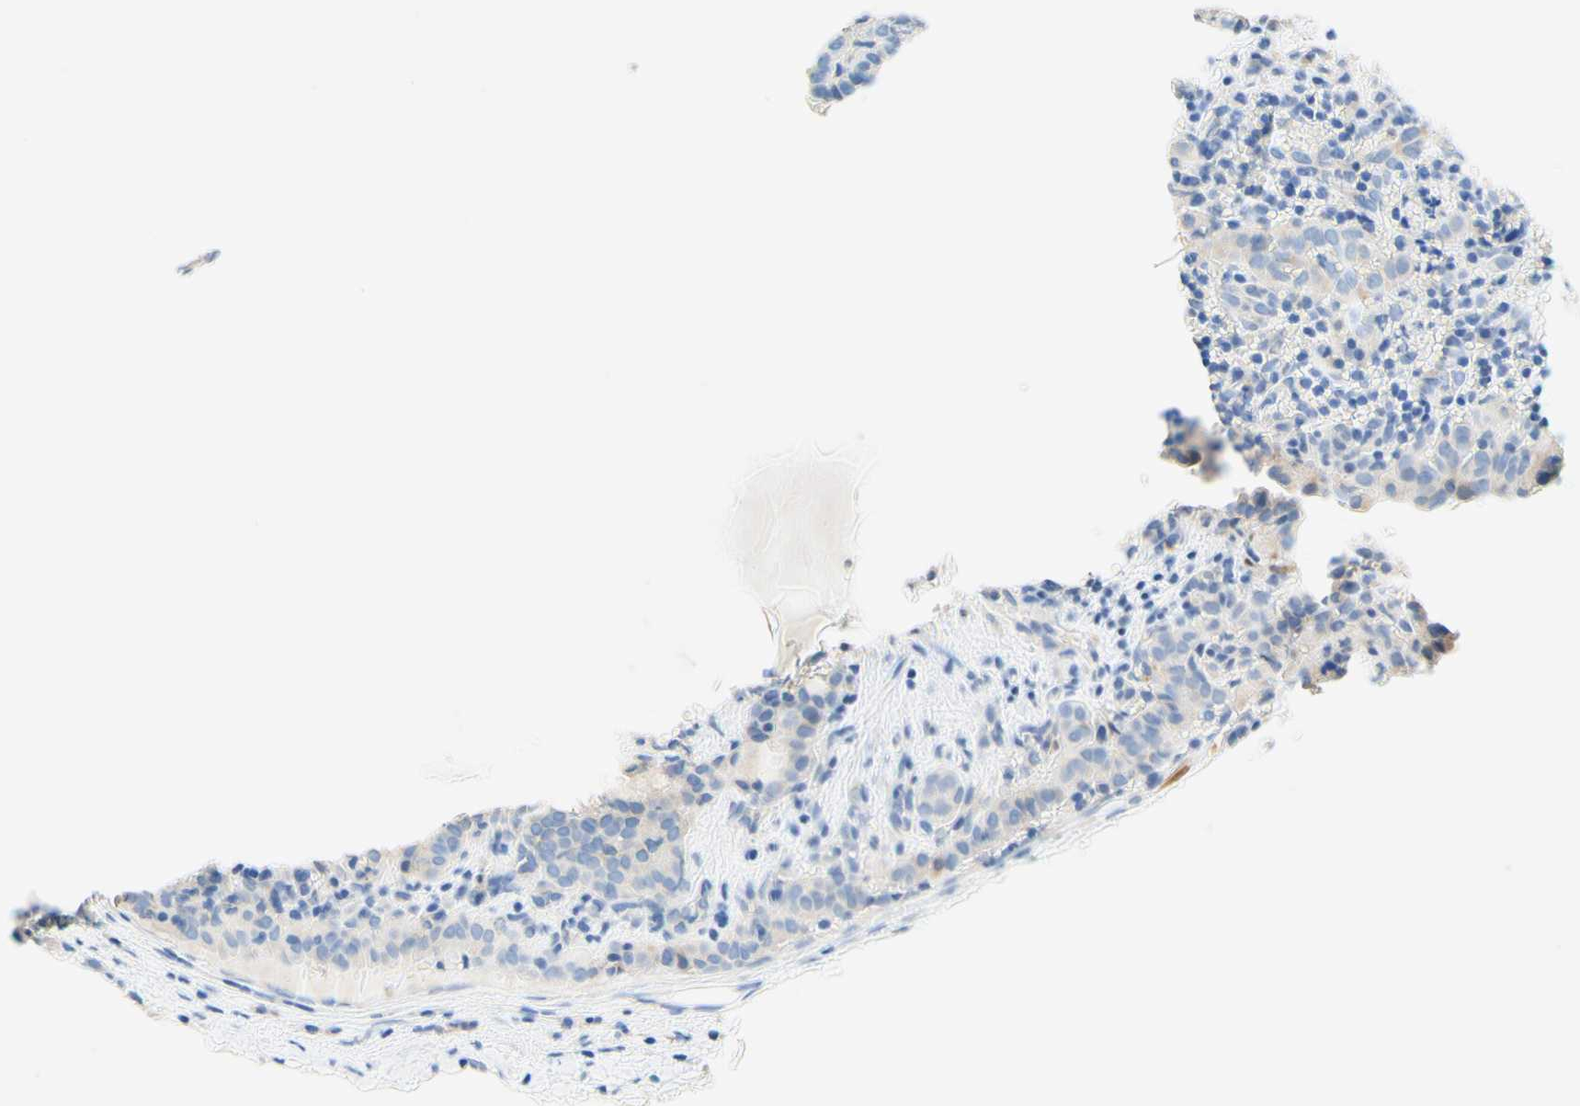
{"staining": {"intensity": "negative", "quantity": "none", "location": "none"}, "tissue": "thyroid cancer", "cell_type": "Tumor cells", "image_type": "cancer", "snomed": [{"axis": "morphology", "description": "Normal tissue, NOS"}, {"axis": "morphology", "description": "Papillary adenocarcinoma, NOS"}, {"axis": "topography", "description": "Thyroid gland"}], "caption": "An immunohistochemistry image of thyroid cancer is shown. There is no staining in tumor cells of thyroid cancer. Nuclei are stained in blue.", "gene": "SLC46A1", "patient": {"sex": "female", "age": 30}}